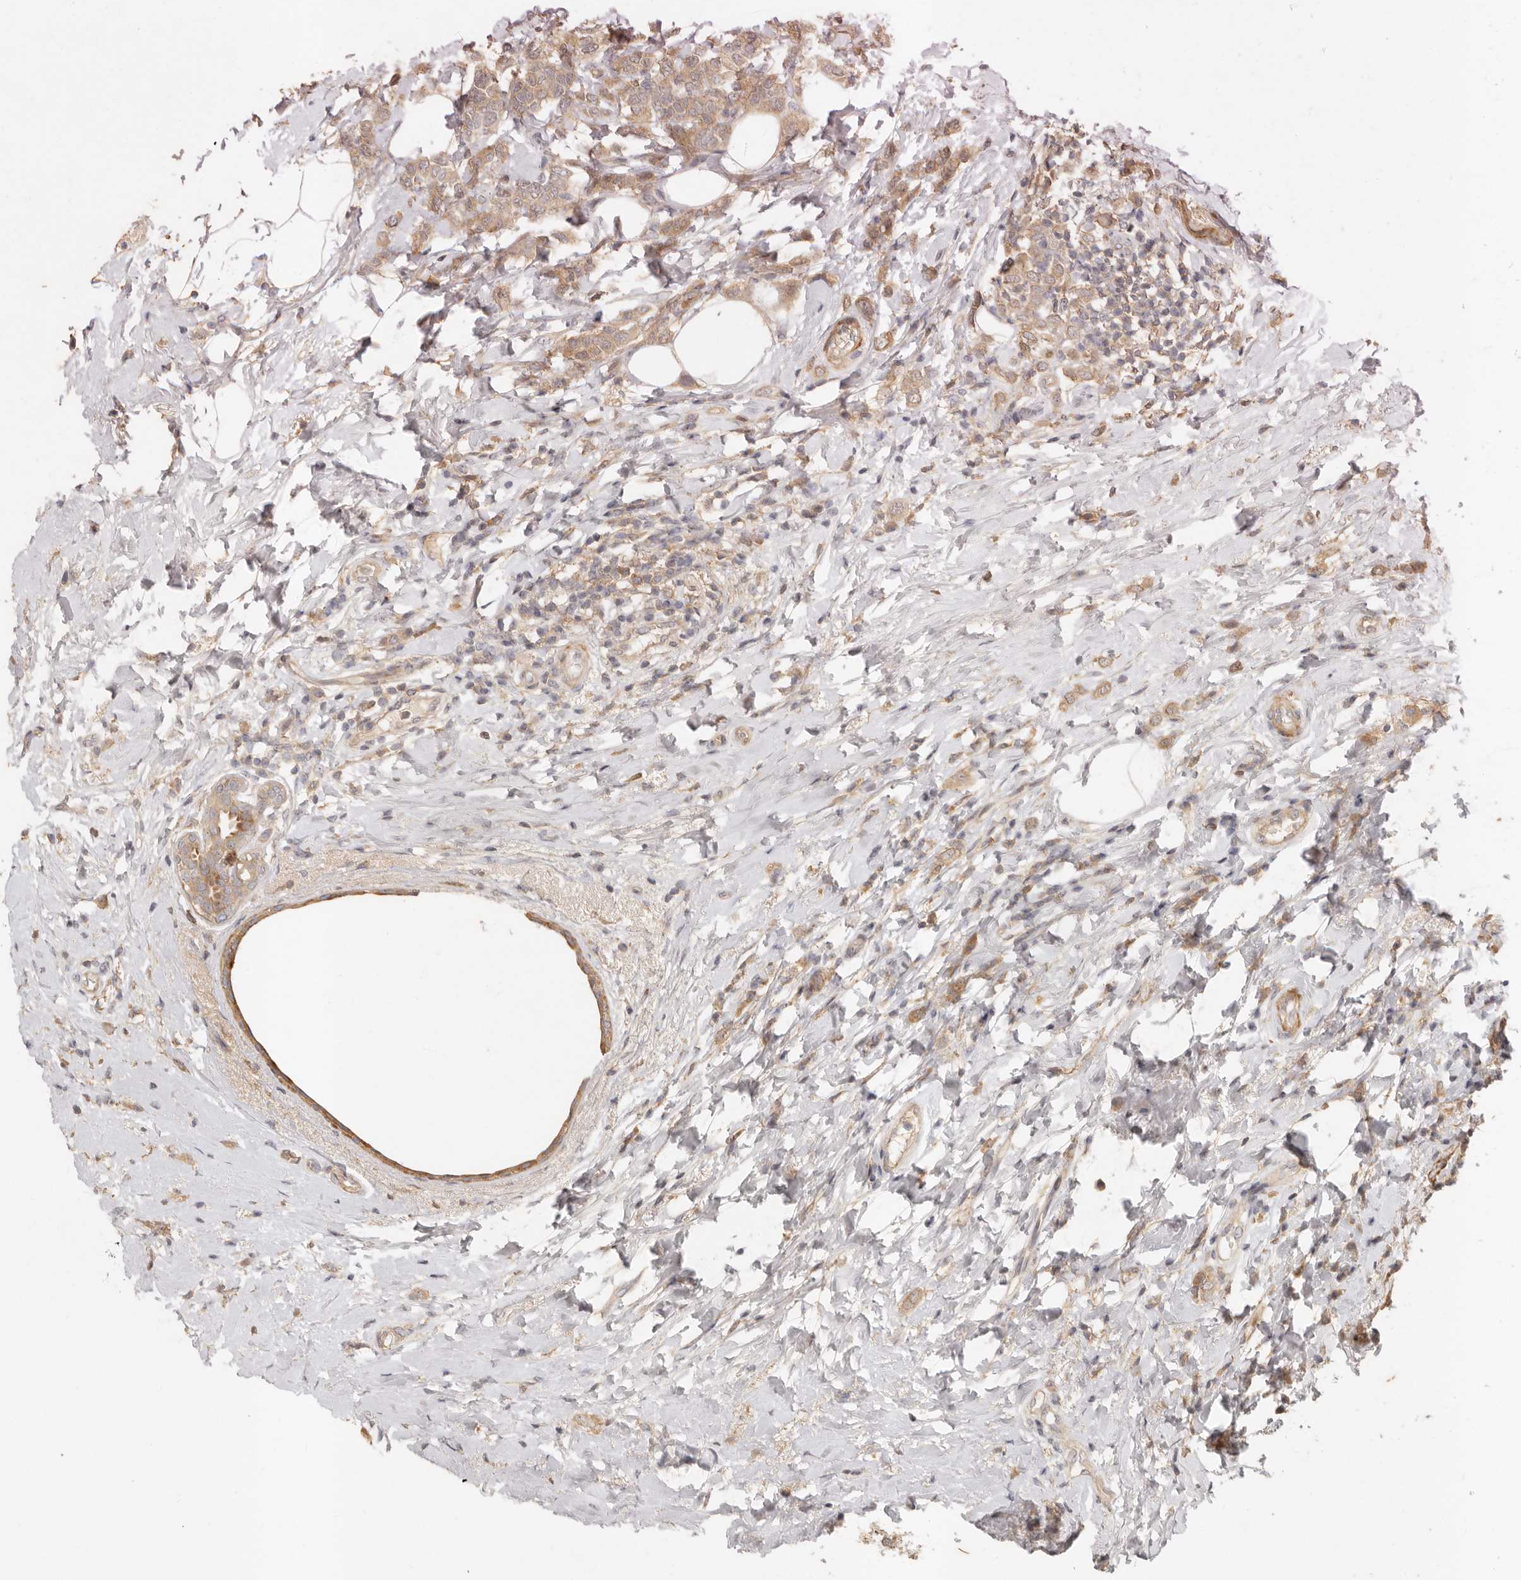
{"staining": {"intensity": "moderate", "quantity": ">75%", "location": "cytoplasmic/membranous"}, "tissue": "breast cancer", "cell_type": "Tumor cells", "image_type": "cancer", "snomed": [{"axis": "morphology", "description": "Lobular carcinoma"}, {"axis": "topography", "description": "Breast"}], "caption": "A photomicrograph showing moderate cytoplasmic/membranous staining in approximately >75% of tumor cells in breast cancer (lobular carcinoma), as visualized by brown immunohistochemical staining.", "gene": "VIPR1", "patient": {"sex": "female", "age": 47}}